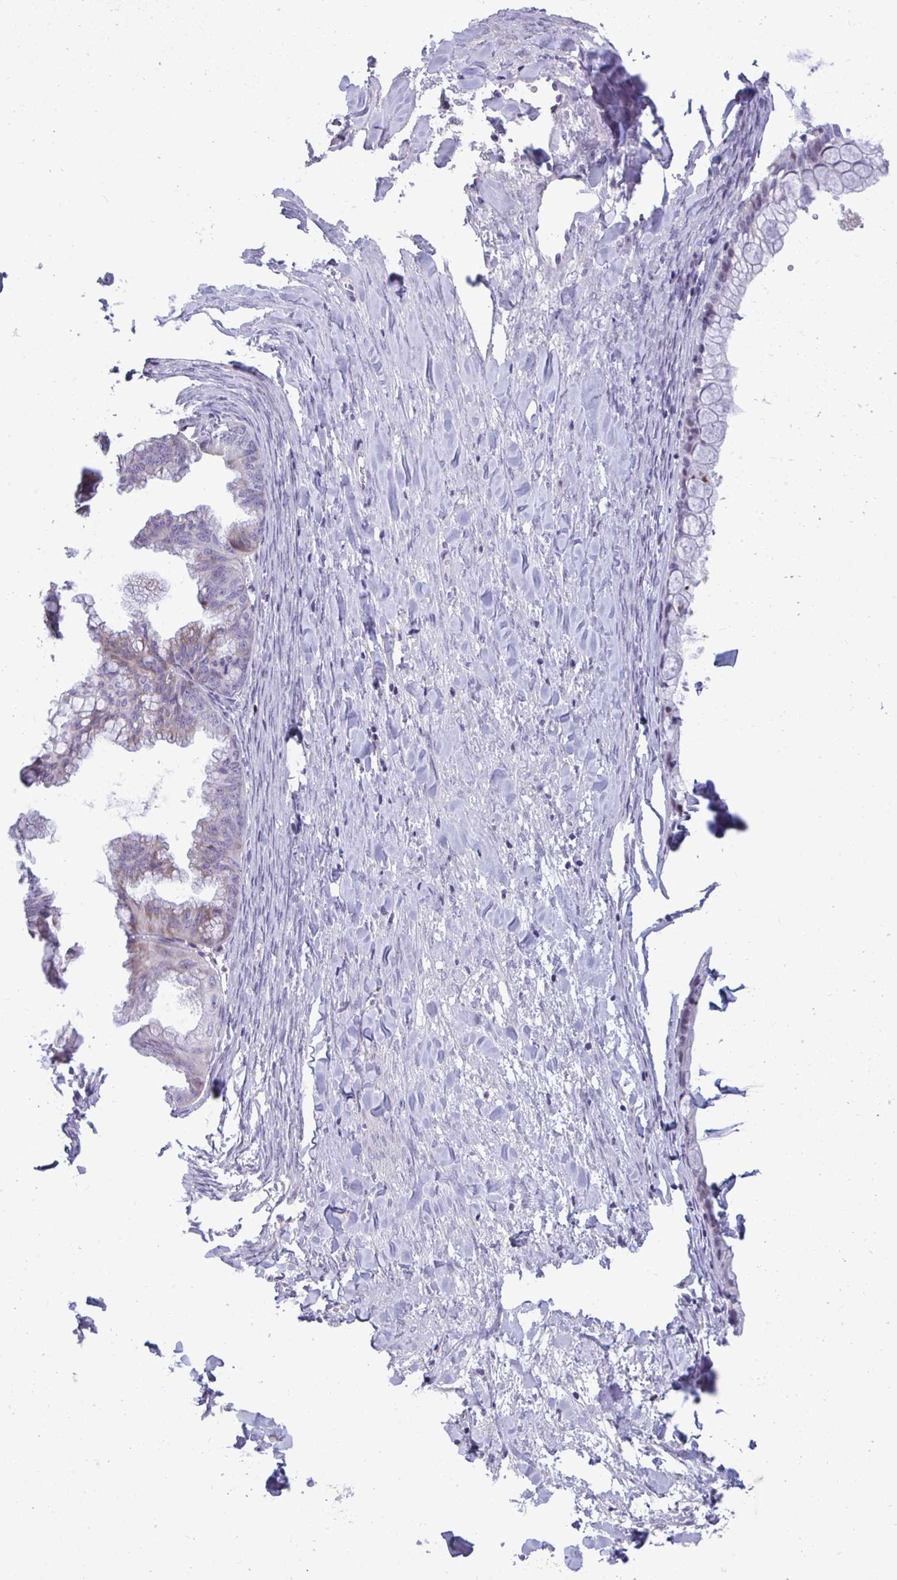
{"staining": {"intensity": "weak", "quantity": "<25%", "location": "cytoplasmic/membranous"}, "tissue": "ovarian cancer", "cell_type": "Tumor cells", "image_type": "cancer", "snomed": [{"axis": "morphology", "description": "Cystadenocarcinoma, mucinous, NOS"}, {"axis": "topography", "description": "Ovary"}], "caption": "Tumor cells show no significant staining in ovarian mucinous cystadenocarcinoma.", "gene": "EPOP", "patient": {"sex": "female", "age": 35}}